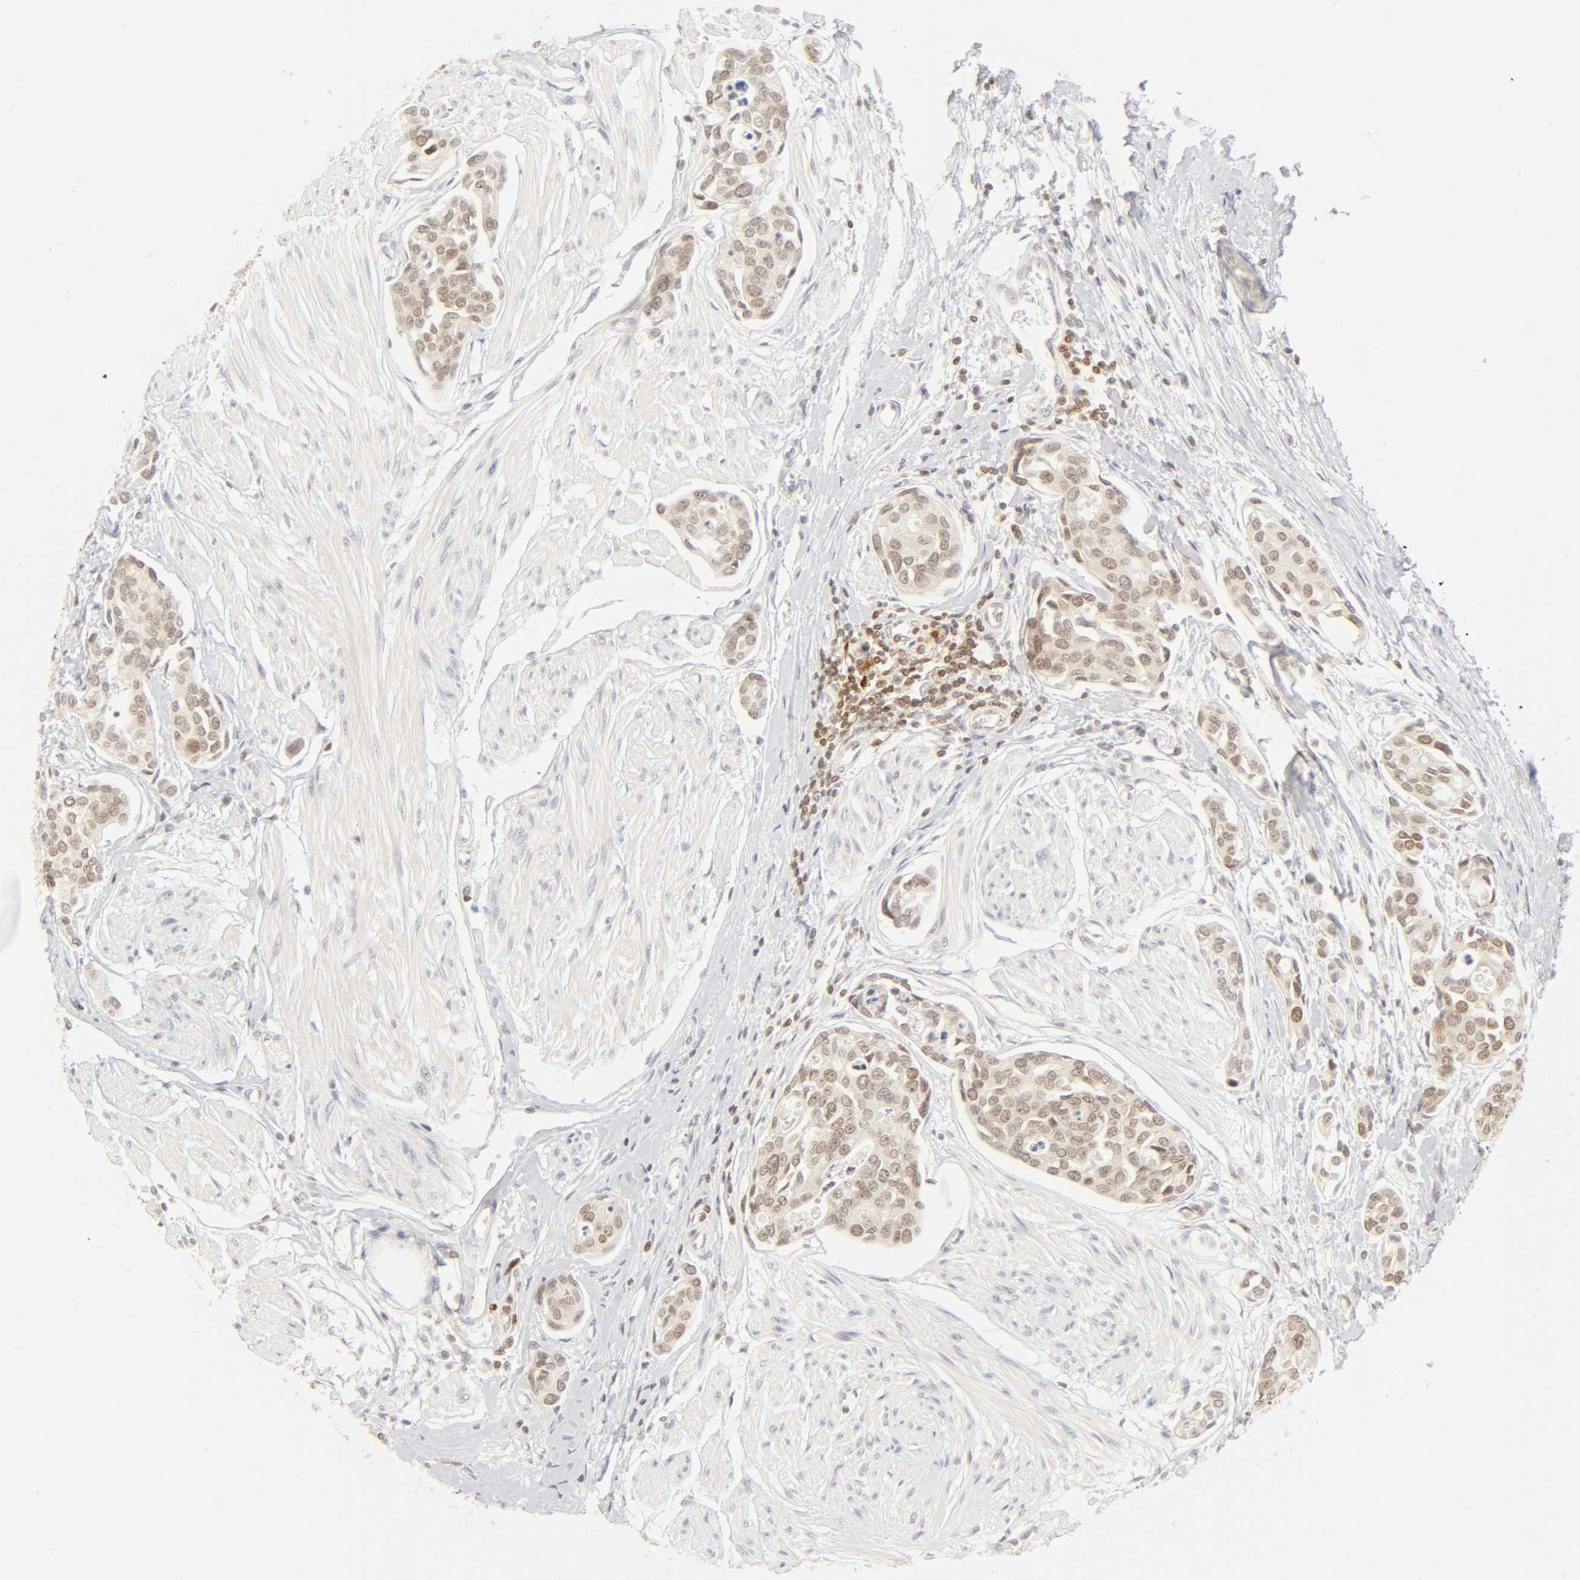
{"staining": {"intensity": "weak", "quantity": "25%-75%", "location": "cytoplasmic/membranous"}, "tissue": "urothelial cancer", "cell_type": "Tumor cells", "image_type": "cancer", "snomed": [{"axis": "morphology", "description": "Urothelial carcinoma, High grade"}, {"axis": "topography", "description": "Urinary bladder"}], "caption": "Tumor cells demonstrate low levels of weak cytoplasmic/membranous positivity in about 25%-75% of cells in urothelial carcinoma (high-grade).", "gene": "KIF2A", "patient": {"sex": "male", "age": 78}}